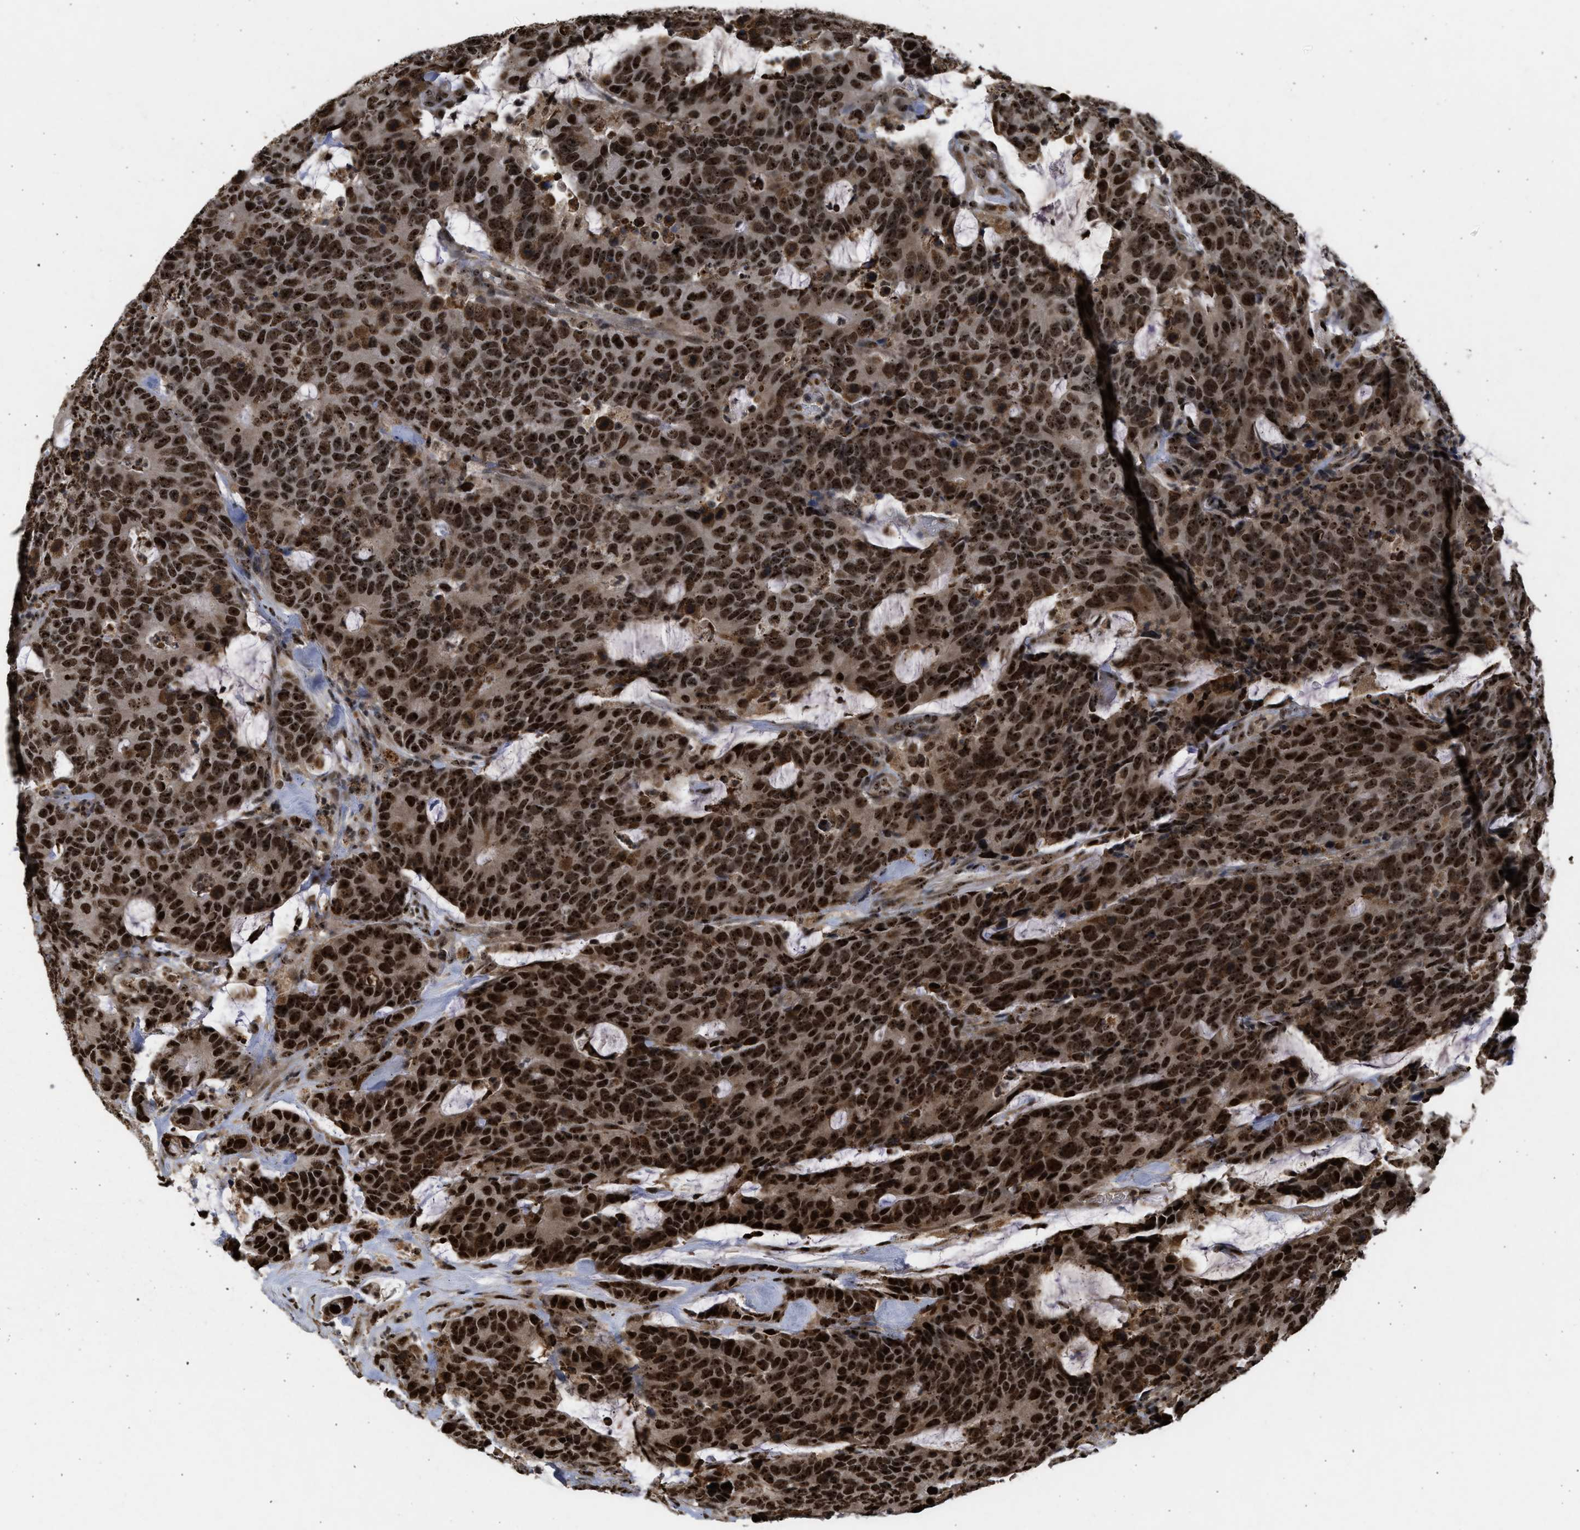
{"staining": {"intensity": "strong", "quantity": ">75%", "location": "cytoplasmic/membranous,nuclear"}, "tissue": "colorectal cancer", "cell_type": "Tumor cells", "image_type": "cancer", "snomed": [{"axis": "morphology", "description": "Adenocarcinoma, NOS"}, {"axis": "topography", "description": "Colon"}], "caption": "Colorectal cancer was stained to show a protein in brown. There is high levels of strong cytoplasmic/membranous and nuclear staining in about >75% of tumor cells.", "gene": "TFDP2", "patient": {"sex": "female", "age": 86}}